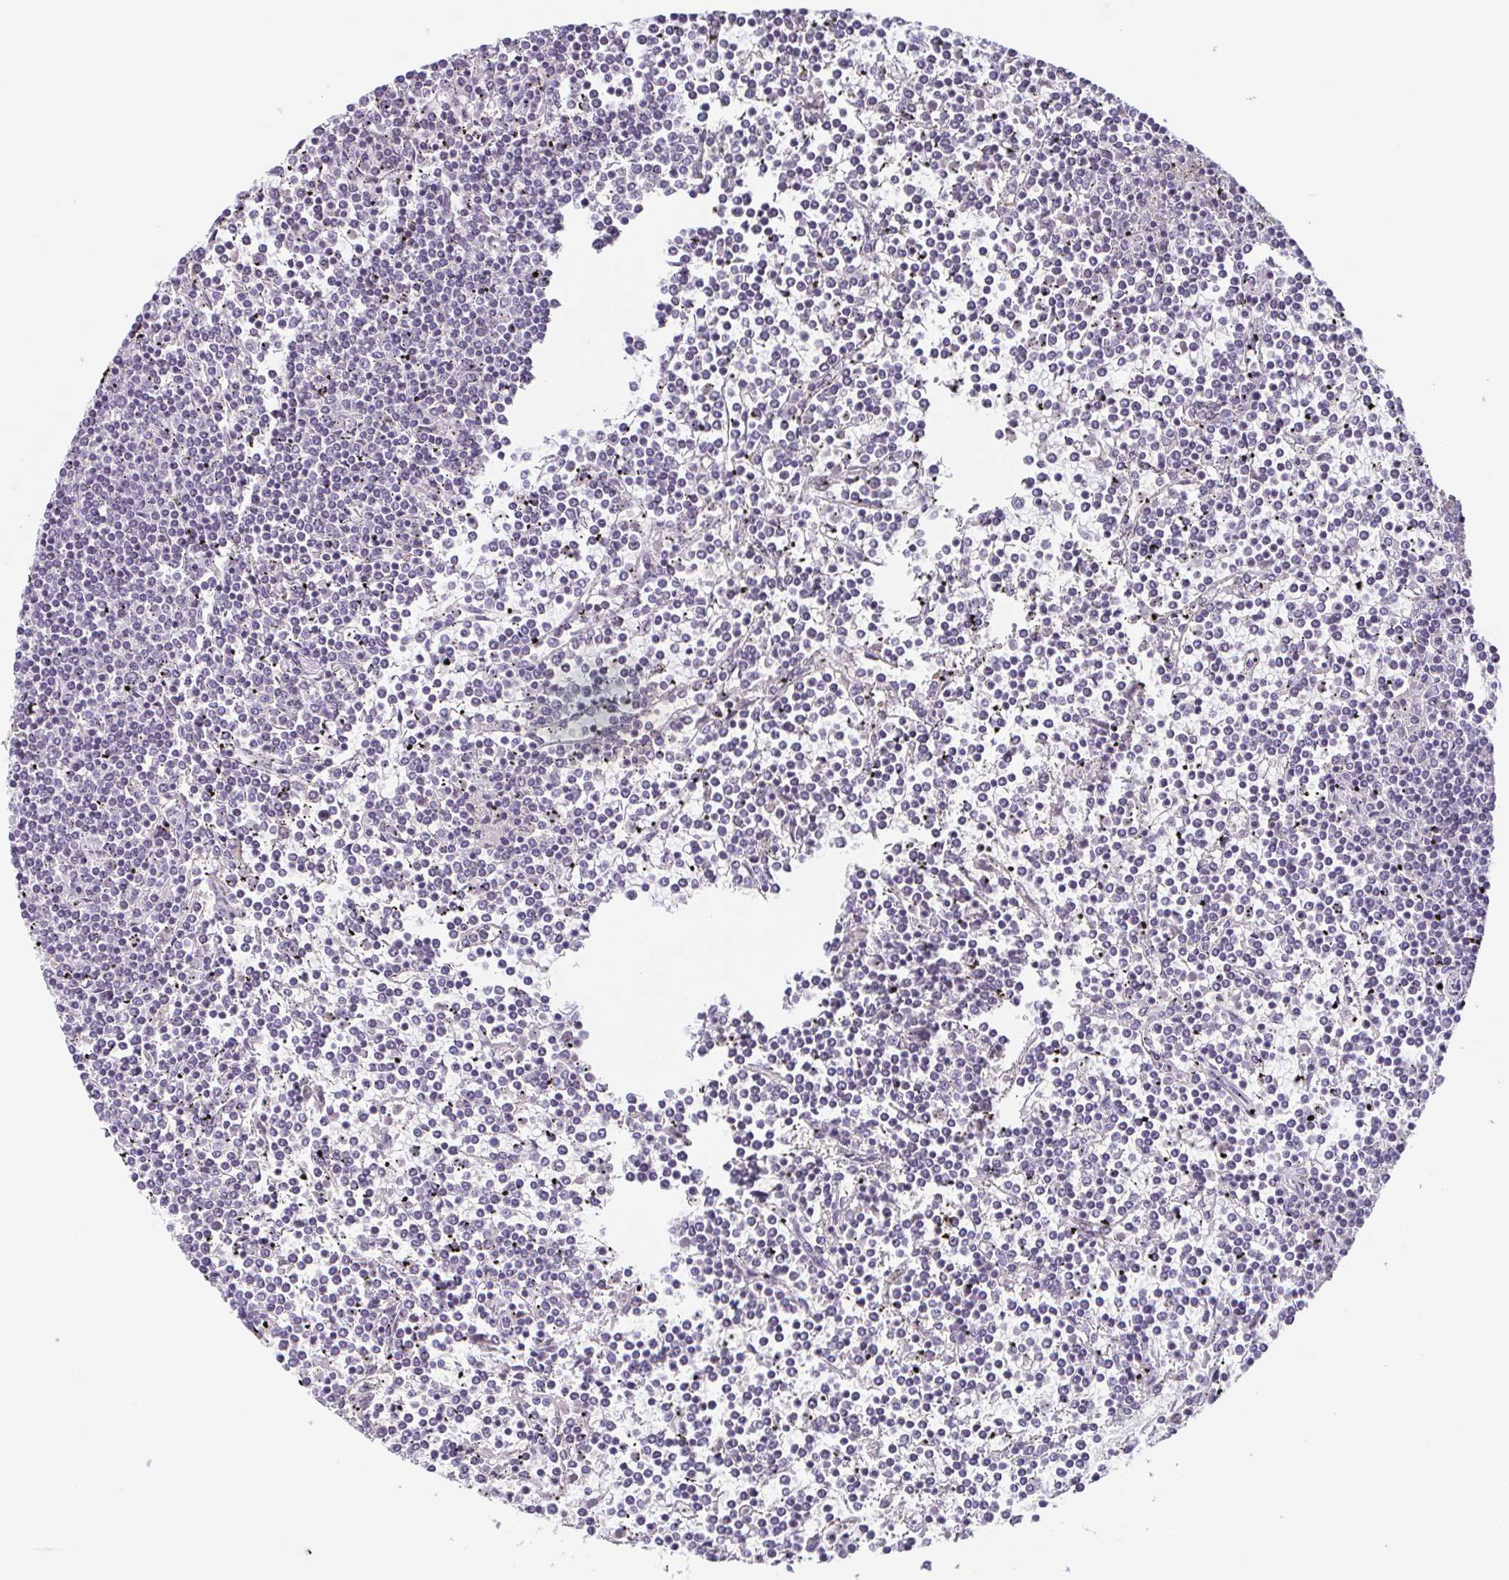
{"staining": {"intensity": "negative", "quantity": "none", "location": "none"}, "tissue": "lymphoma", "cell_type": "Tumor cells", "image_type": "cancer", "snomed": [{"axis": "morphology", "description": "Malignant lymphoma, non-Hodgkin's type, Low grade"}, {"axis": "topography", "description": "Spleen"}], "caption": "Histopathology image shows no significant protein expression in tumor cells of low-grade malignant lymphoma, non-Hodgkin's type. The staining was performed using DAB to visualize the protein expression in brown, while the nuclei were stained in blue with hematoxylin (Magnification: 20x).", "gene": "GHRL", "patient": {"sex": "female", "age": 19}}